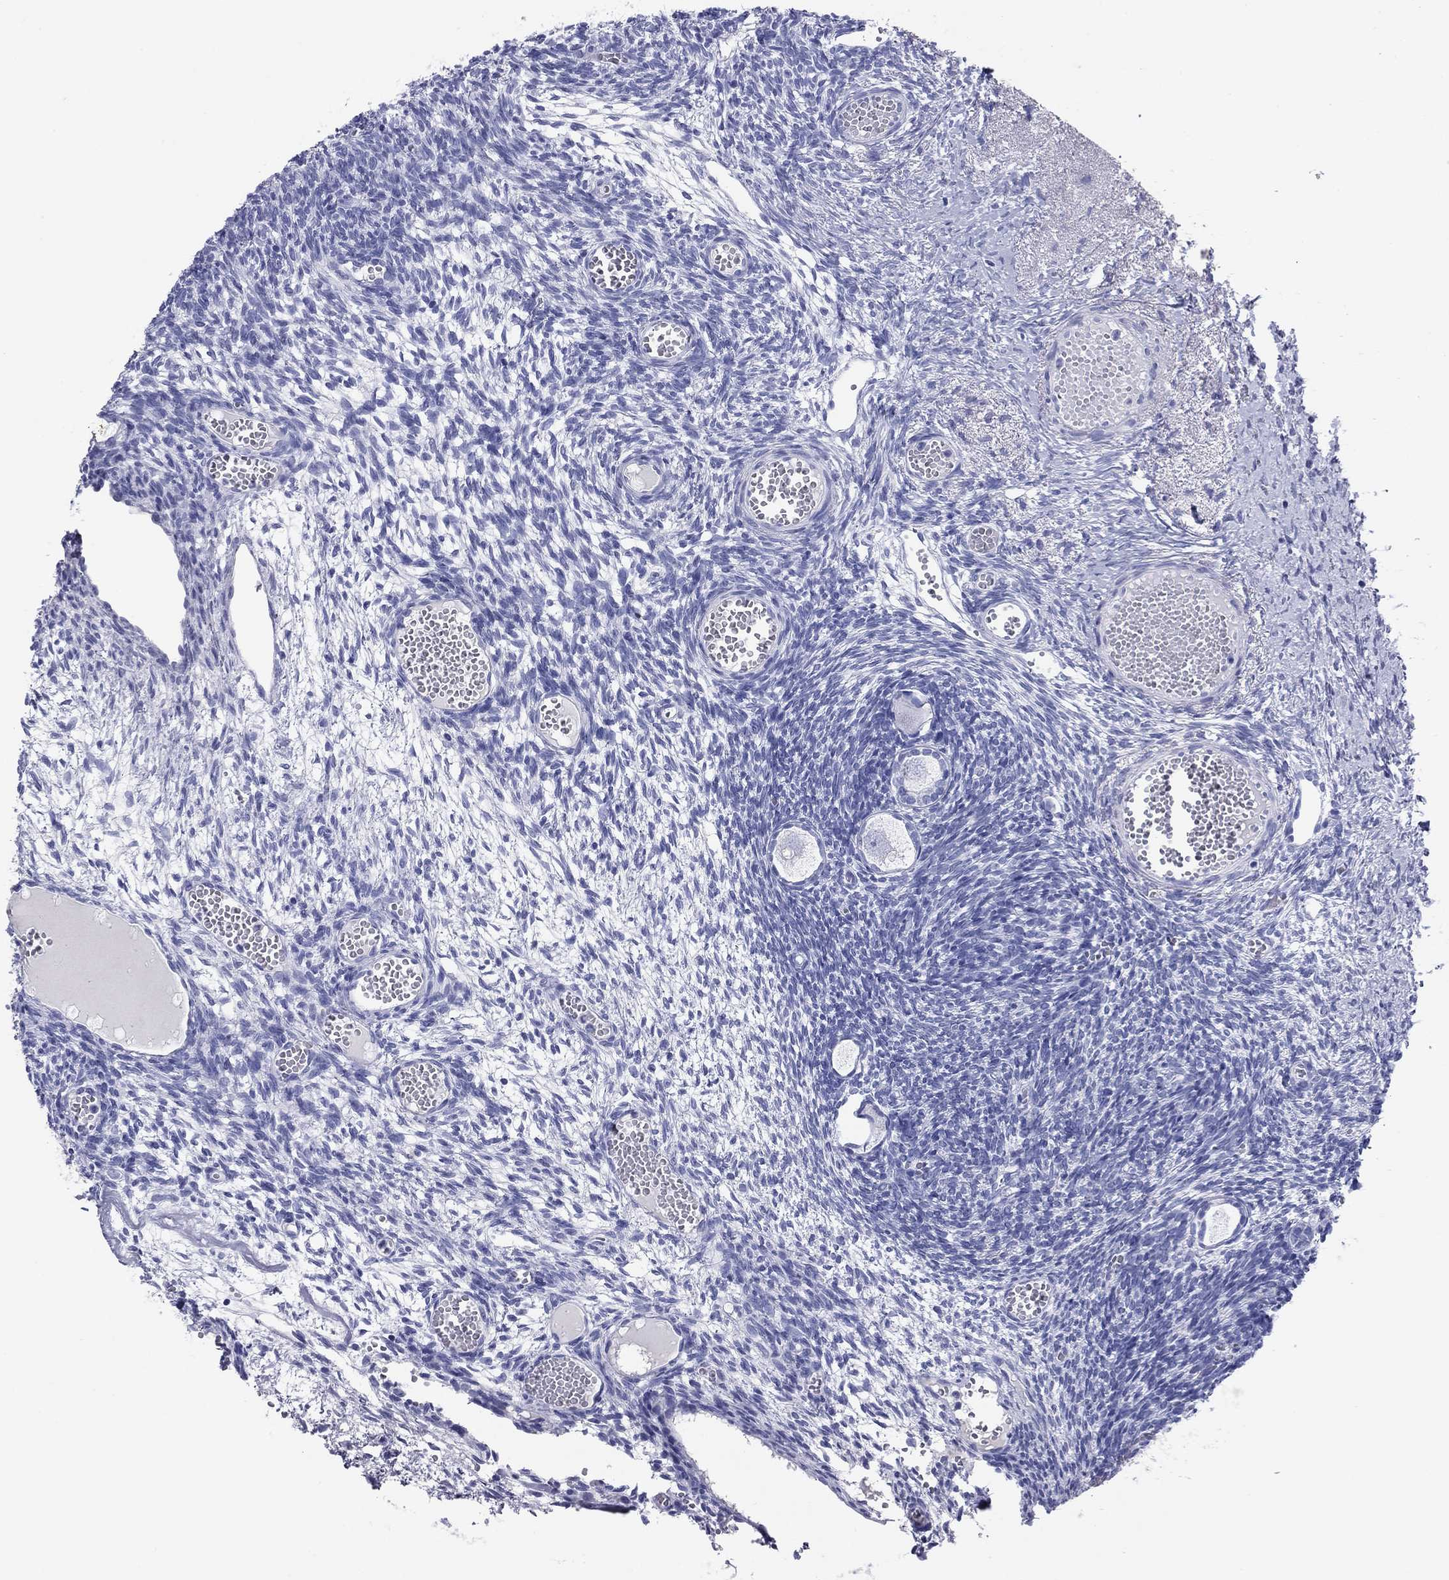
{"staining": {"intensity": "negative", "quantity": "none", "location": "none"}, "tissue": "ovary", "cell_type": "Follicle cells", "image_type": "normal", "snomed": [{"axis": "morphology", "description": "Normal tissue, NOS"}, {"axis": "topography", "description": "Ovary"}], "caption": "Micrograph shows no significant protein positivity in follicle cells of normal ovary. (IHC, brightfield microscopy, high magnification).", "gene": "NPPA", "patient": {"sex": "female", "age": 43}}